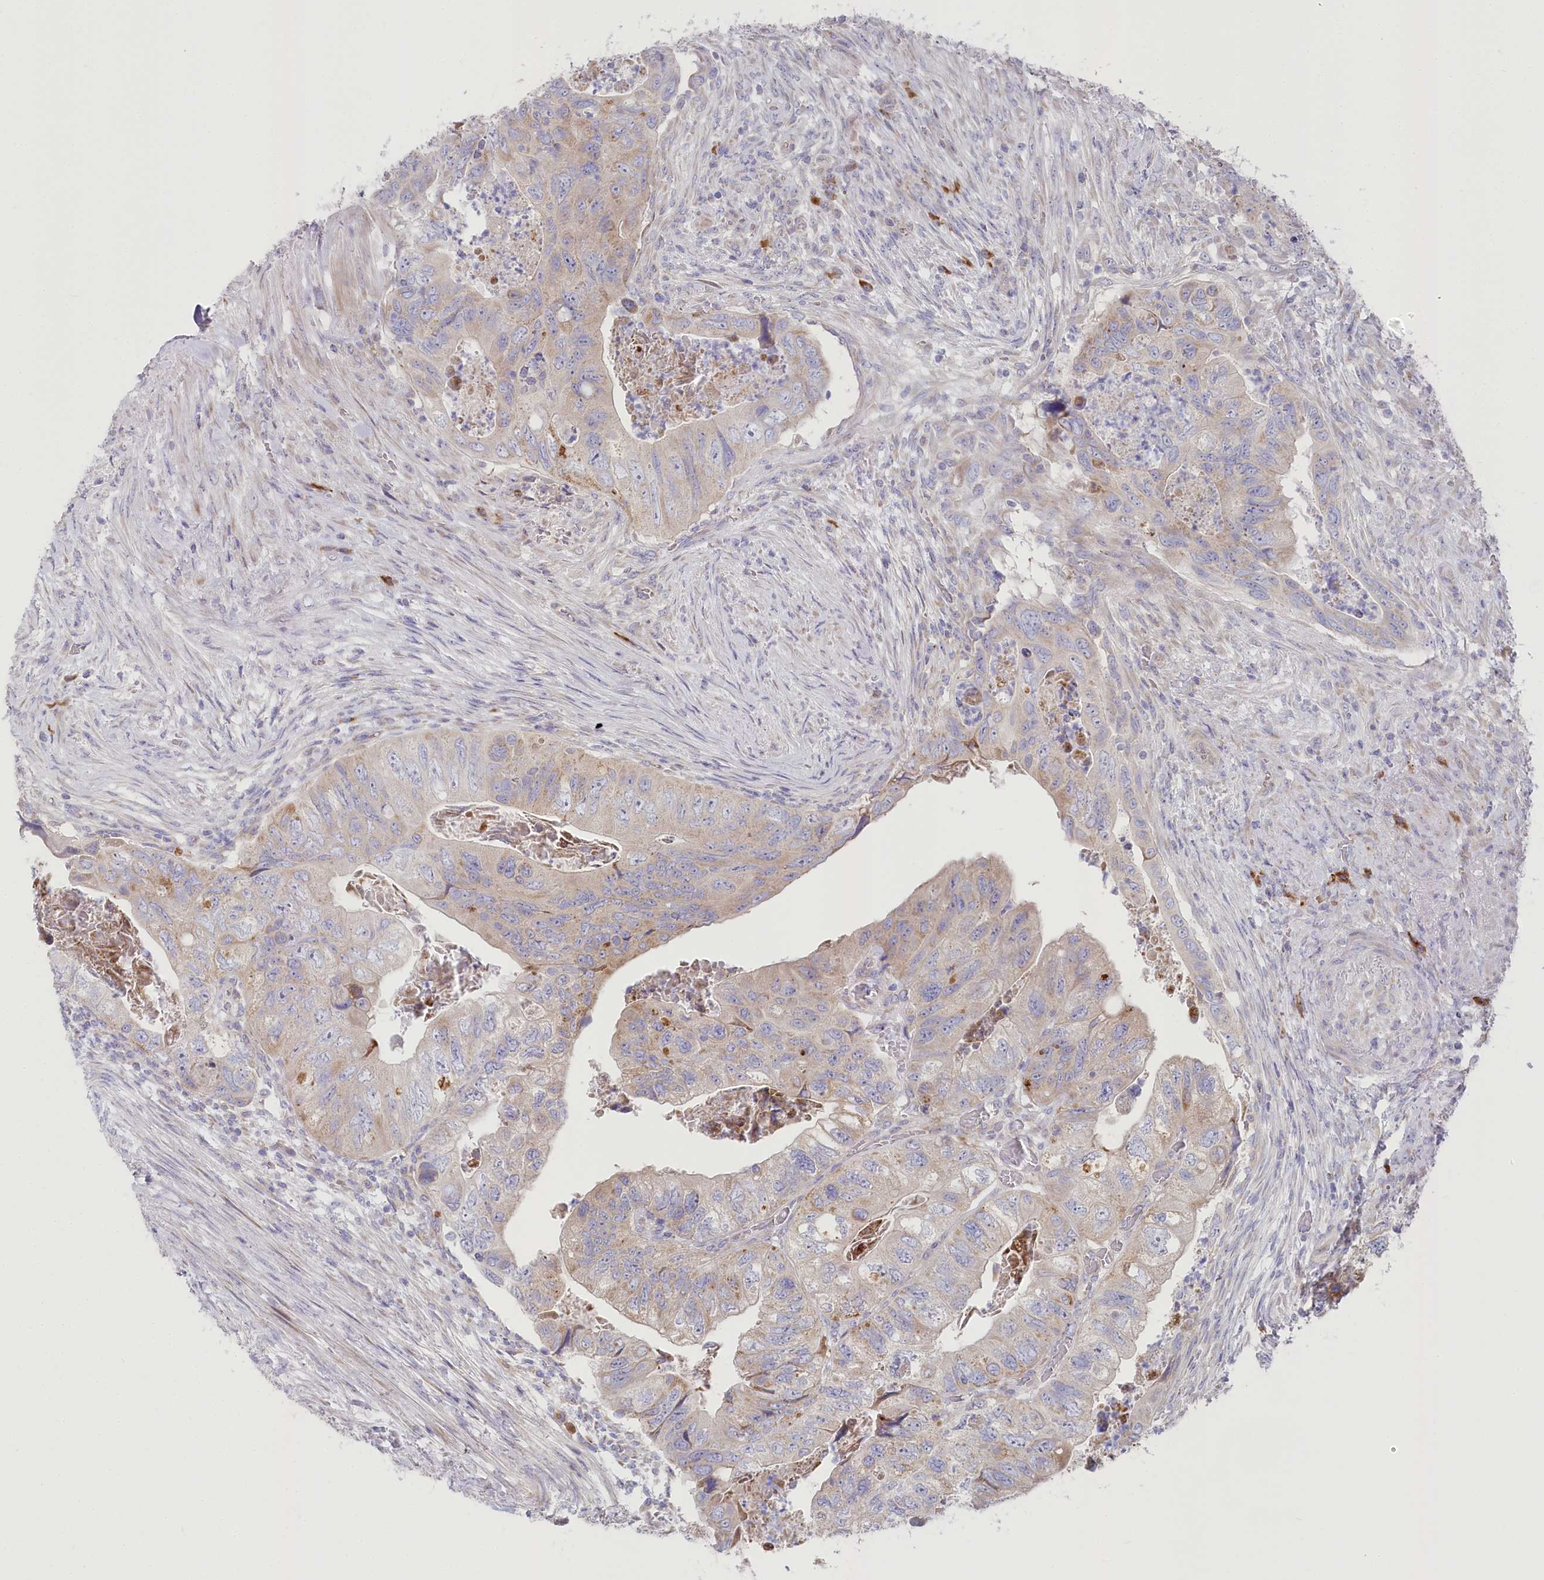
{"staining": {"intensity": "weak", "quantity": ">75%", "location": "cytoplasmic/membranous"}, "tissue": "colorectal cancer", "cell_type": "Tumor cells", "image_type": "cancer", "snomed": [{"axis": "morphology", "description": "Adenocarcinoma, NOS"}, {"axis": "topography", "description": "Rectum"}], "caption": "Approximately >75% of tumor cells in human colorectal cancer (adenocarcinoma) show weak cytoplasmic/membranous protein expression as visualized by brown immunohistochemical staining.", "gene": "POGLUT1", "patient": {"sex": "male", "age": 63}}